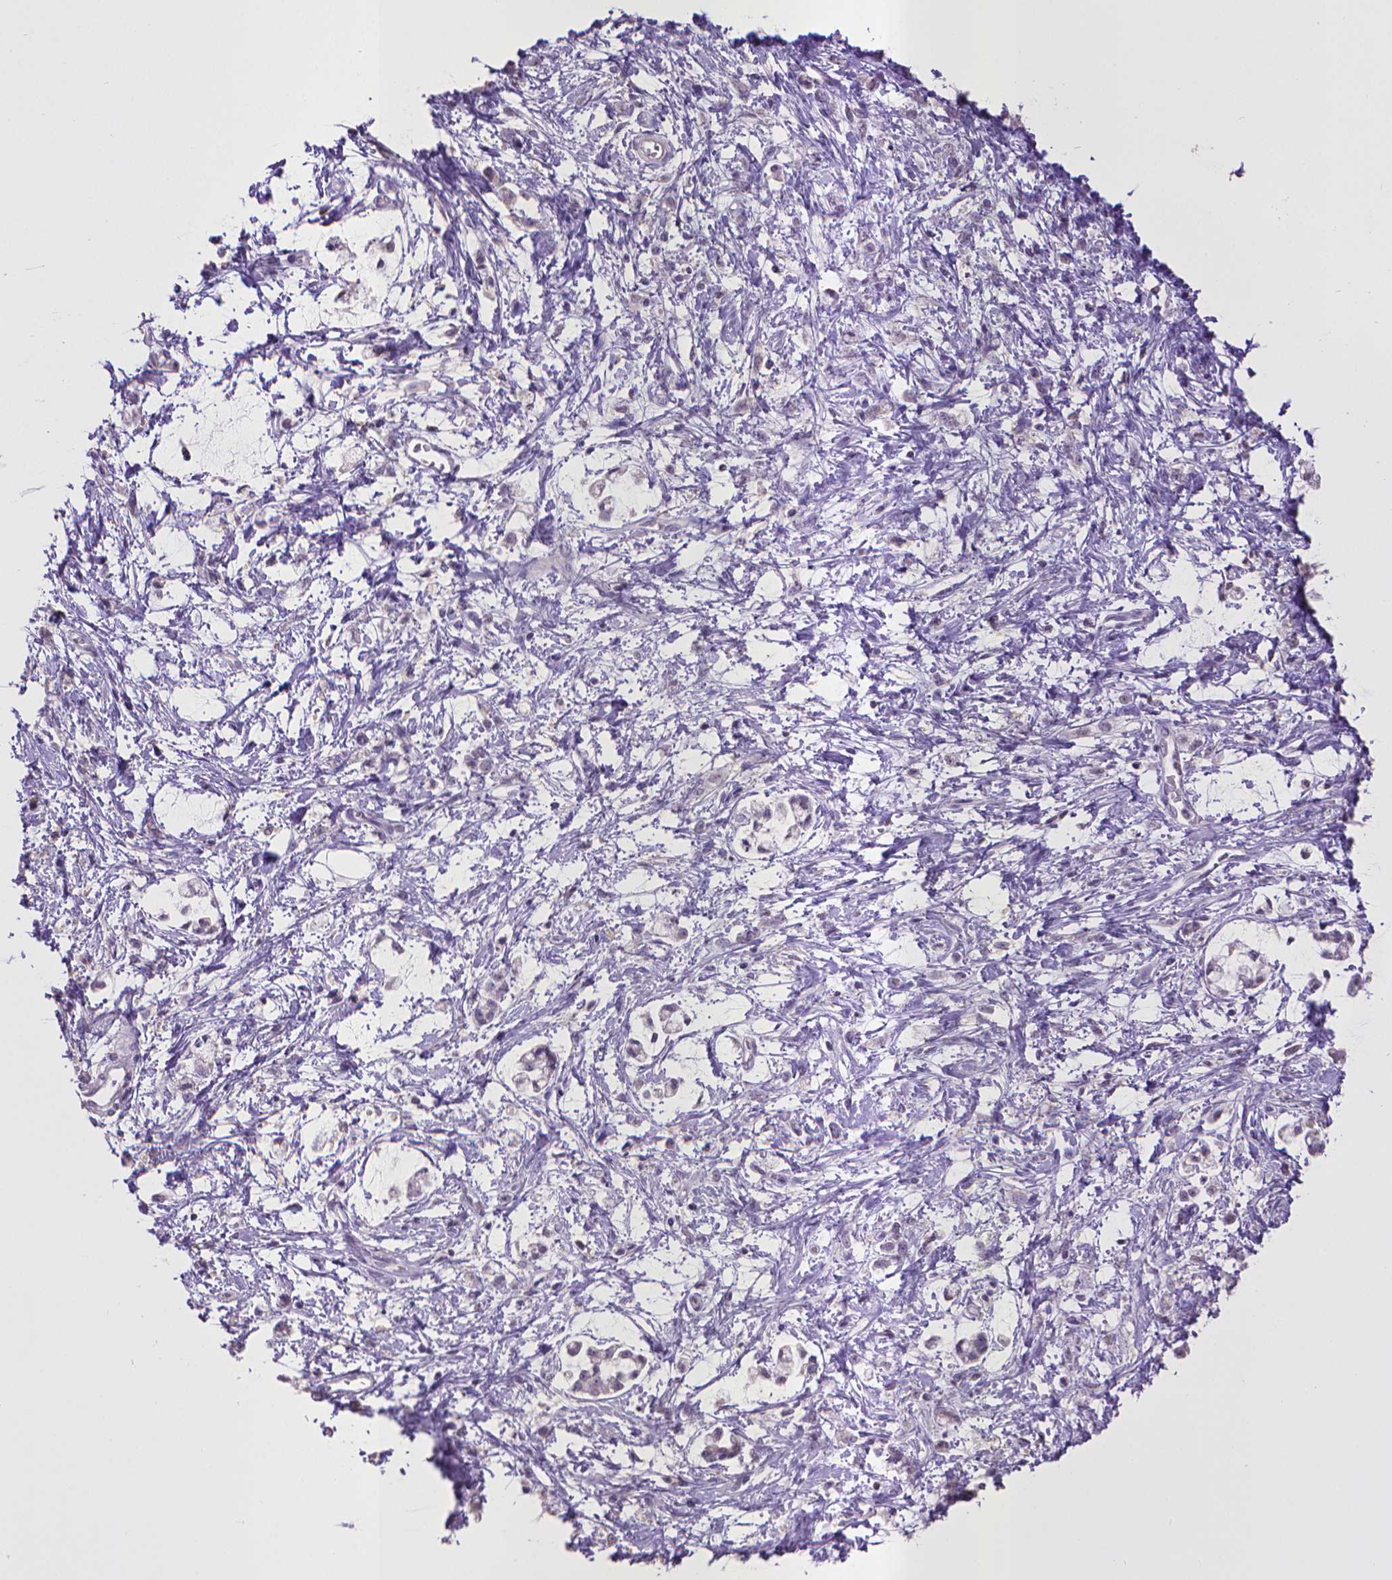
{"staining": {"intensity": "negative", "quantity": "none", "location": "none"}, "tissue": "stomach cancer", "cell_type": "Tumor cells", "image_type": "cancer", "snomed": [{"axis": "morphology", "description": "Adenocarcinoma, NOS"}, {"axis": "topography", "description": "Stomach"}], "caption": "Immunohistochemical staining of human stomach cancer demonstrates no significant positivity in tumor cells.", "gene": "CPM", "patient": {"sex": "female", "age": 60}}